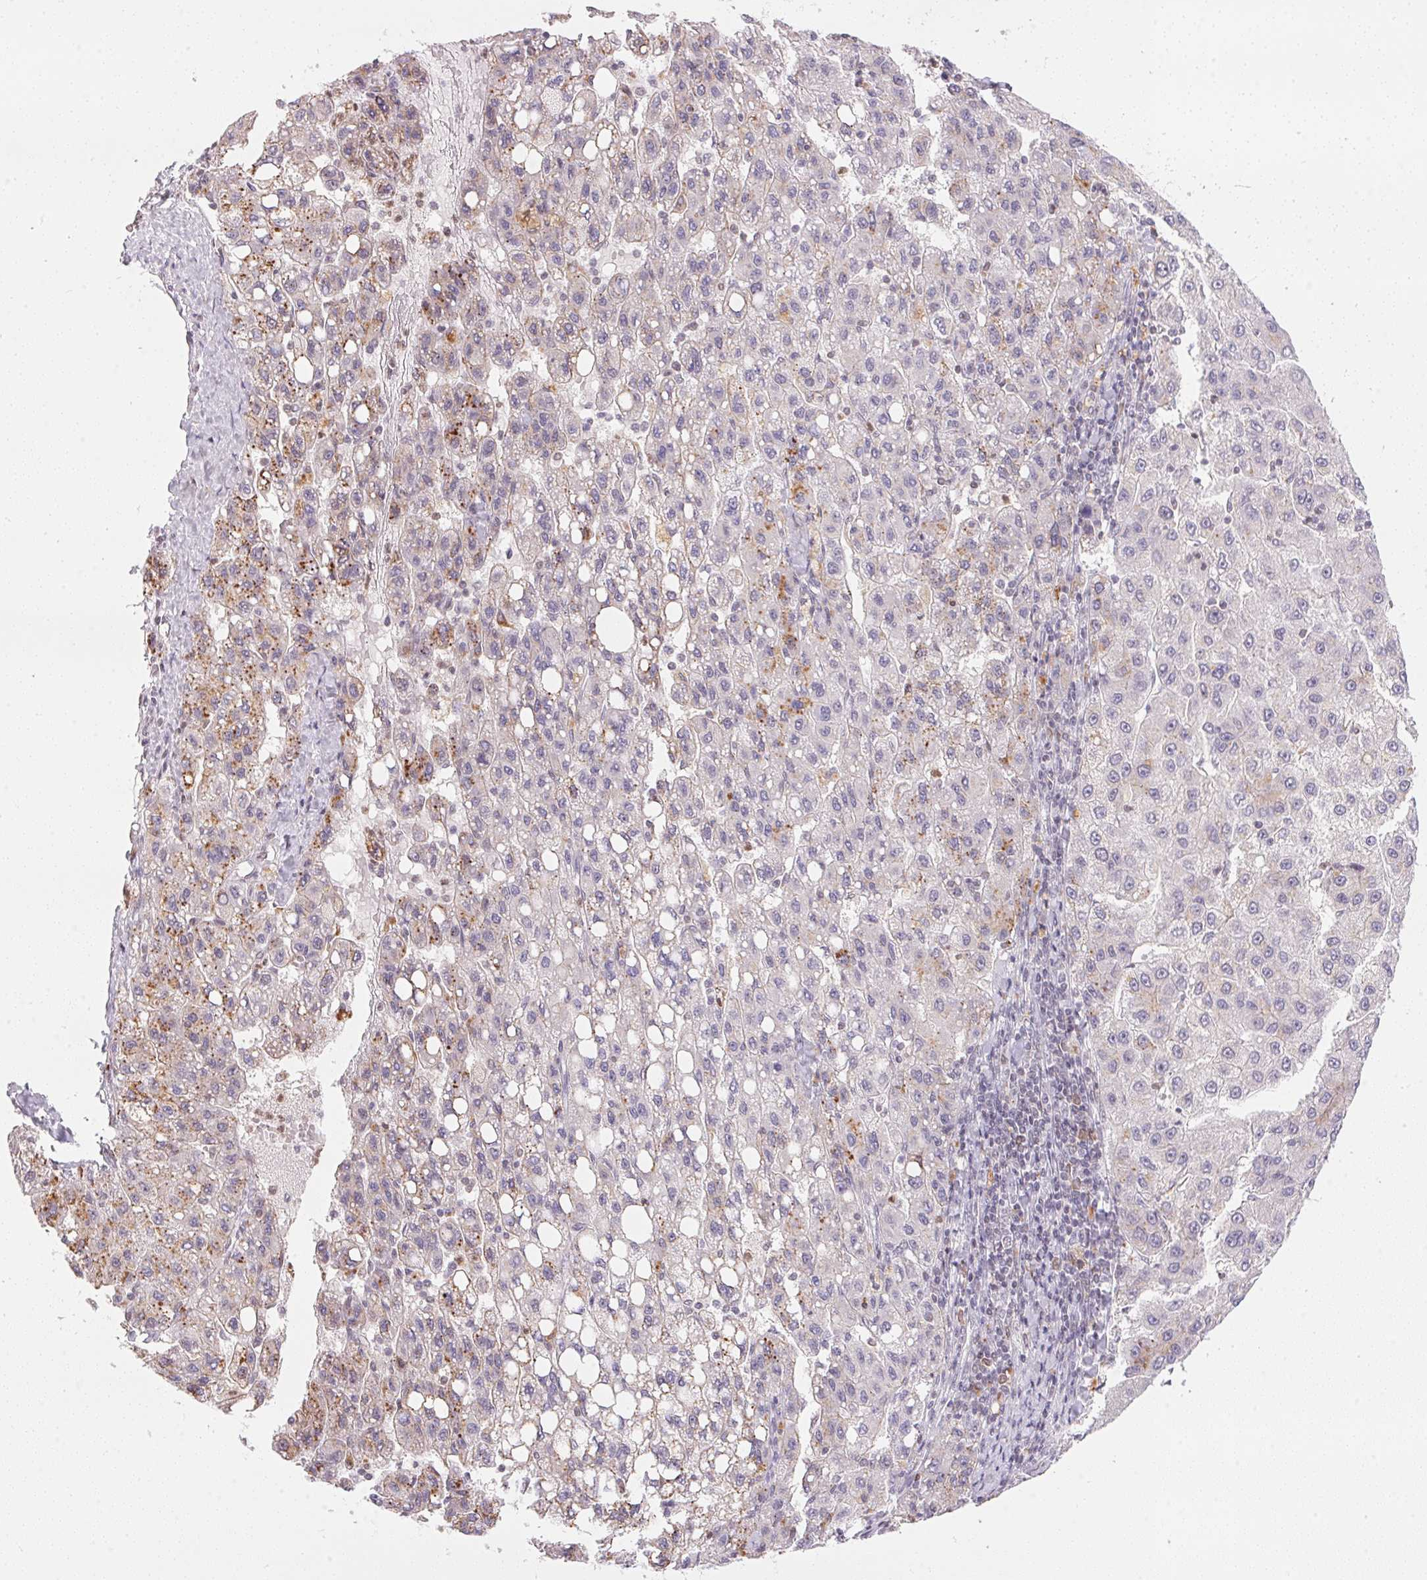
{"staining": {"intensity": "weak", "quantity": "25%-75%", "location": "cytoplasmic/membranous"}, "tissue": "liver cancer", "cell_type": "Tumor cells", "image_type": "cancer", "snomed": [{"axis": "morphology", "description": "Carcinoma, Hepatocellular, NOS"}, {"axis": "topography", "description": "Liver"}], "caption": "High-magnification brightfield microscopy of hepatocellular carcinoma (liver) stained with DAB (3,3'-diaminobenzidine) (brown) and counterstained with hematoxylin (blue). tumor cells exhibit weak cytoplasmic/membranous positivity is present in about25%-75% of cells. (IHC, brightfield microscopy, high magnification).", "gene": "NFE2L1", "patient": {"sex": "female", "age": 82}}